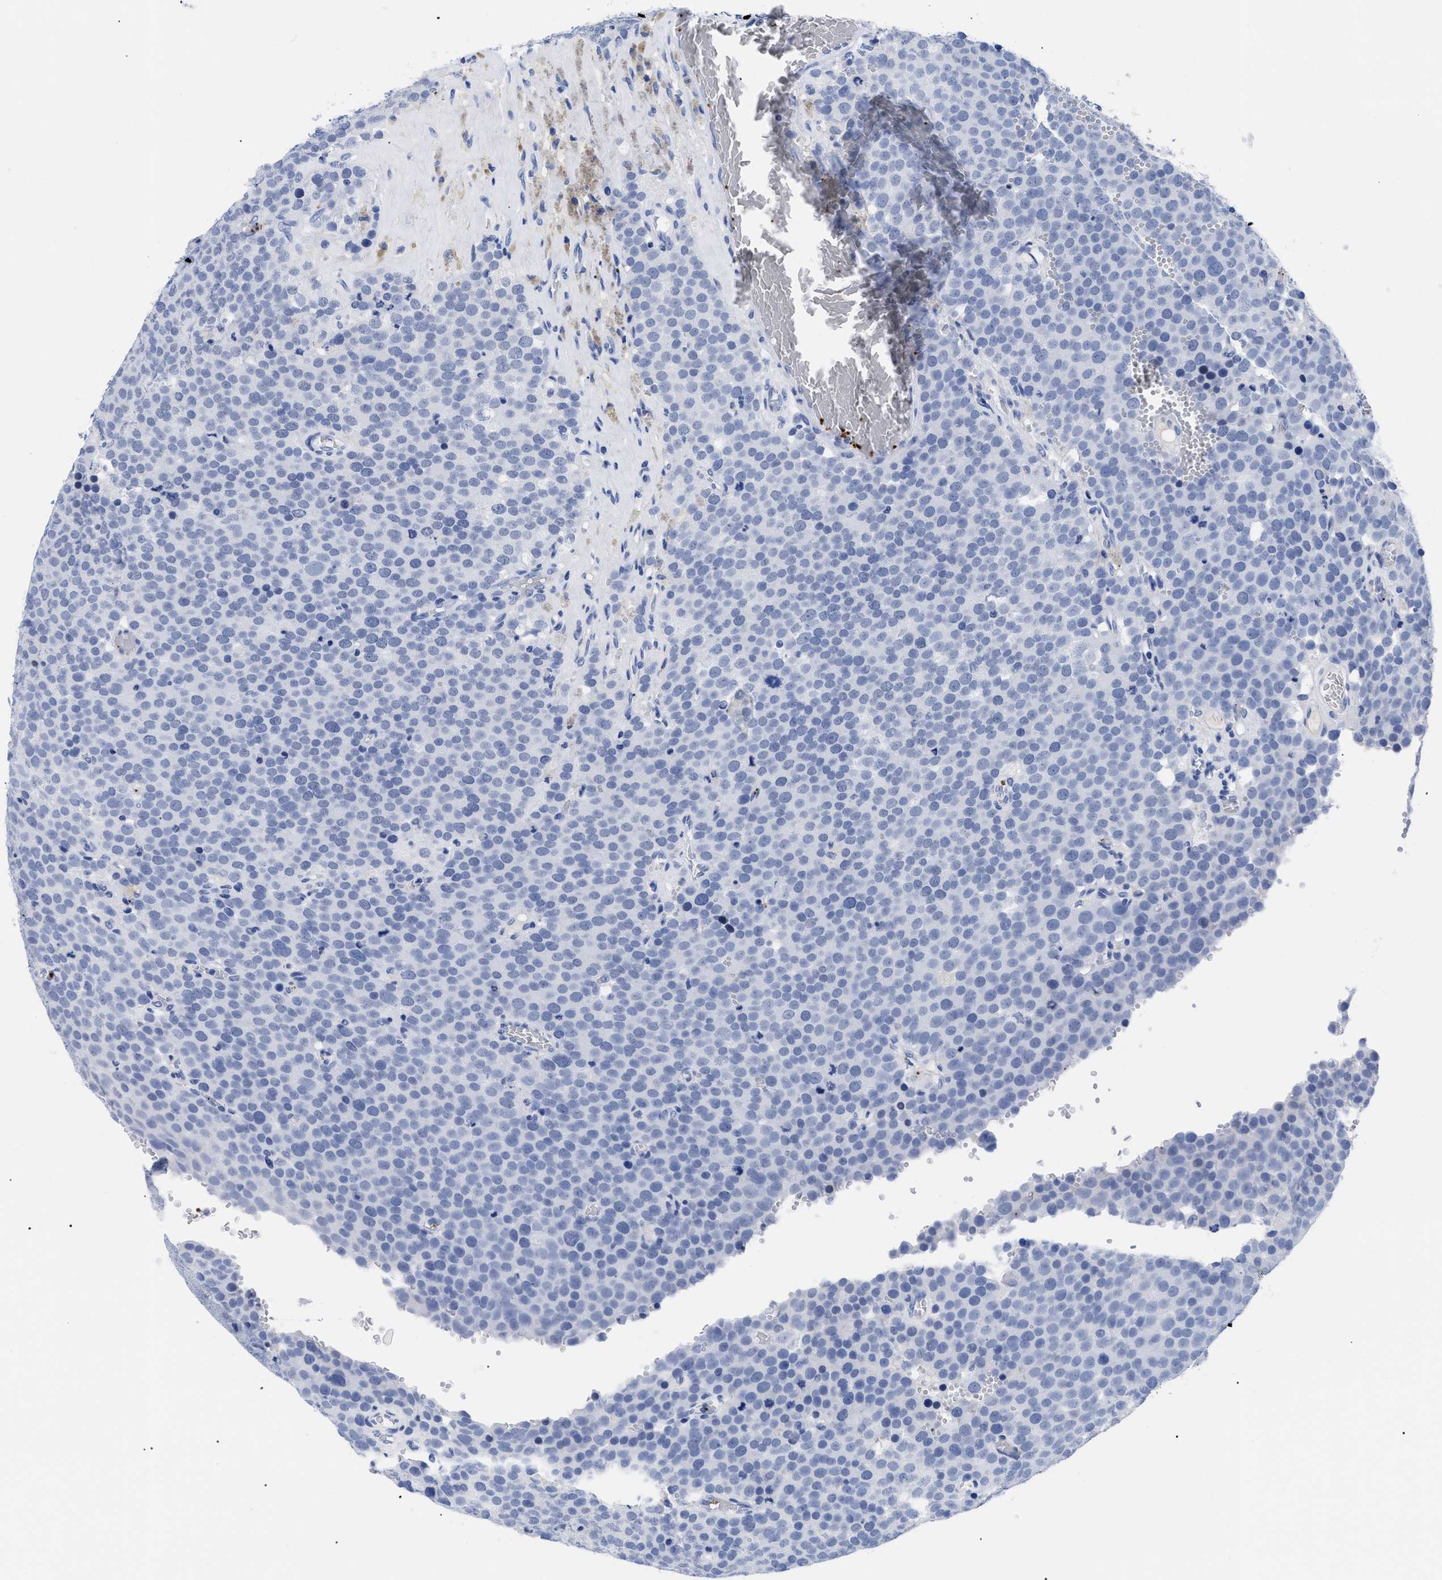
{"staining": {"intensity": "negative", "quantity": "none", "location": "none"}, "tissue": "testis cancer", "cell_type": "Tumor cells", "image_type": "cancer", "snomed": [{"axis": "morphology", "description": "Normal tissue, NOS"}, {"axis": "morphology", "description": "Seminoma, NOS"}, {"axis": "topography", "description": "Testis"}], "caption": "Image shows no significant protein staining in tumor cells of seminoma (testis).", "gene": "TREML1", "patient": {"sex": "male", "age": 71}}